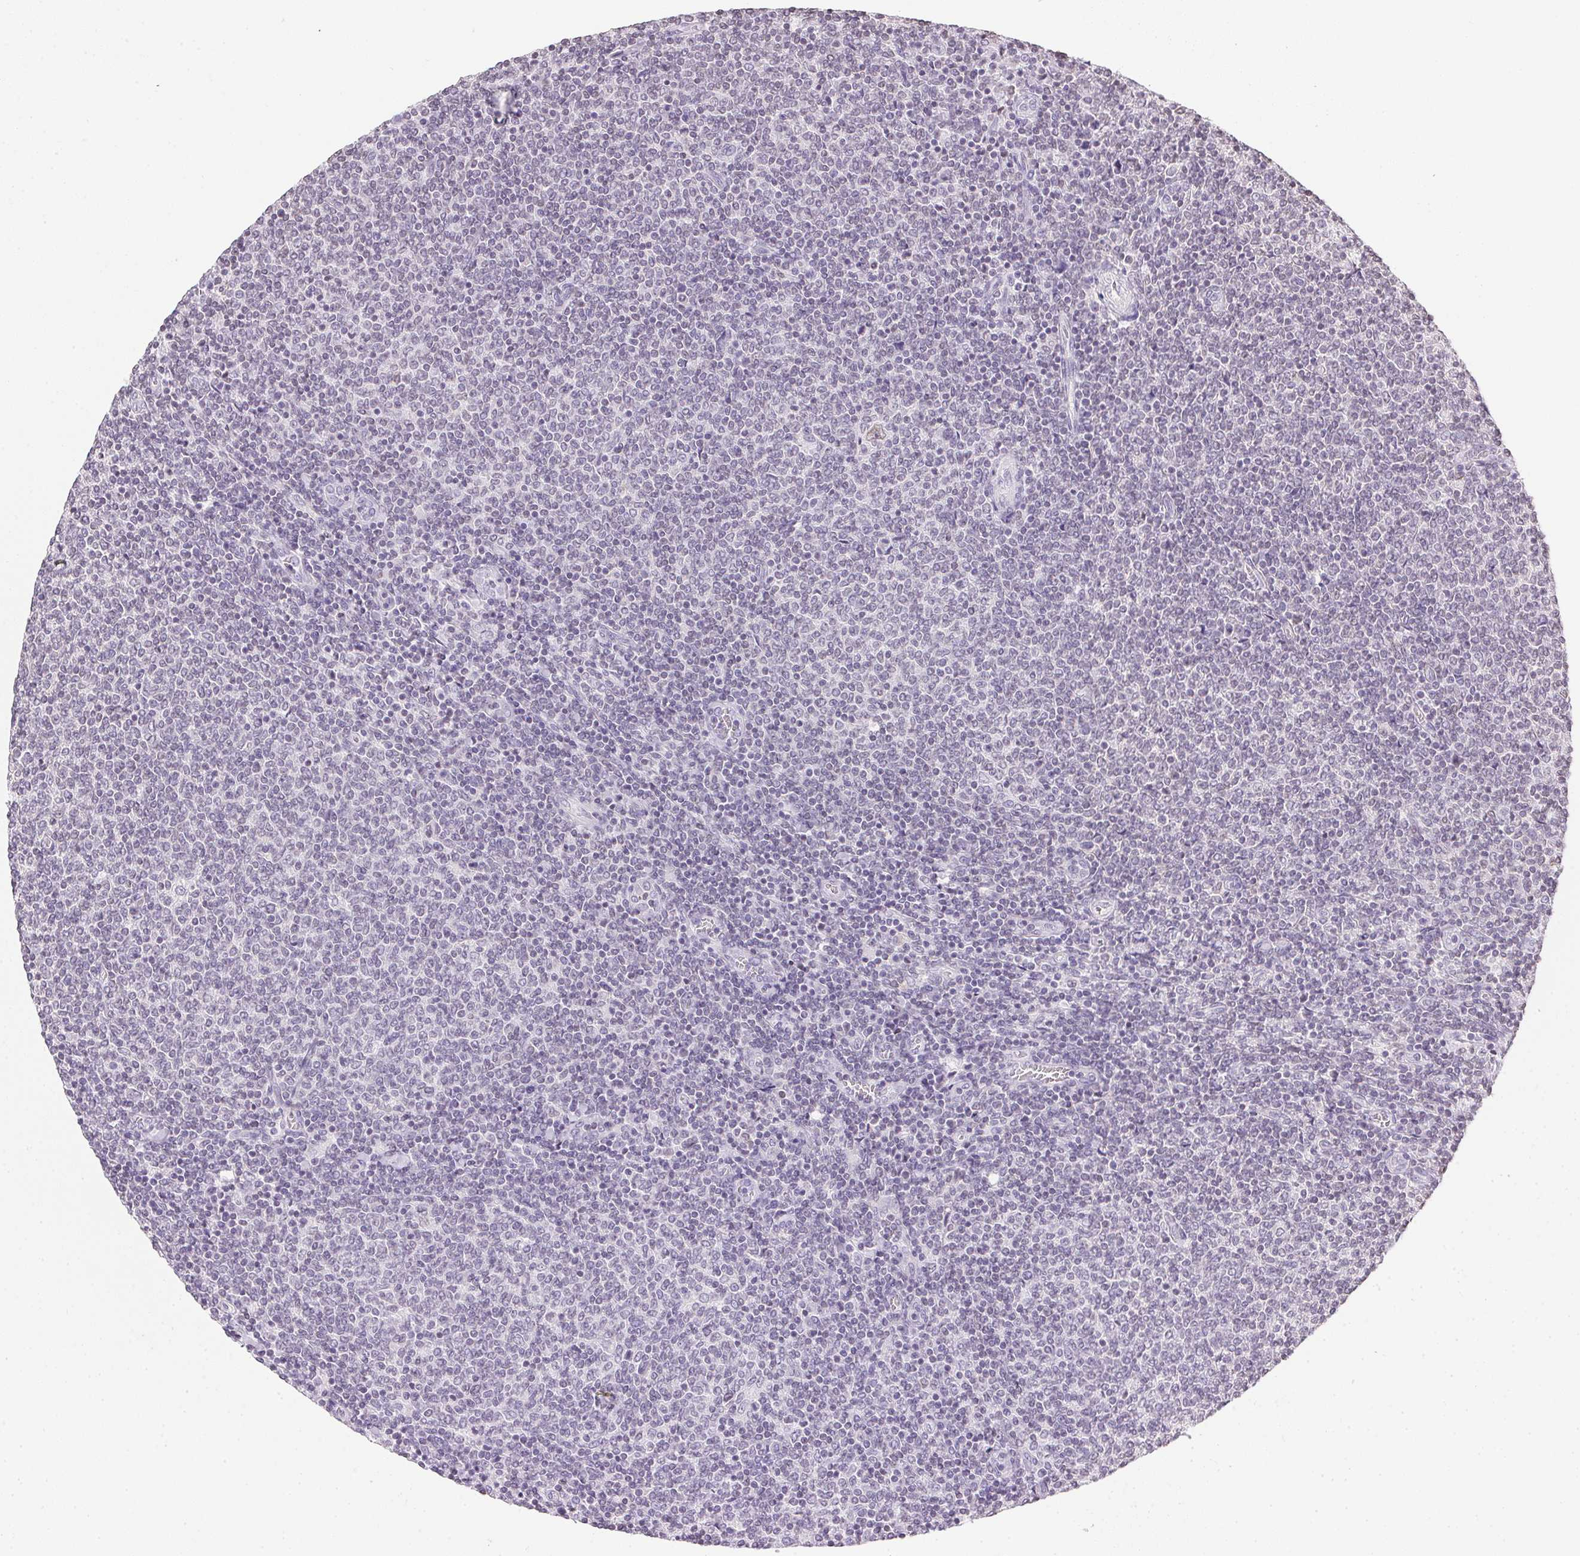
{"staining": {"intensity": "negative", "quantity": "none", "location": "none"}, "tissue": "lymphoma", "cell_type": "Tumor cells", "image_type": "cancer", "snomed": [{"axis": "morphology", "description": "Malignant lymphoma, non-Hodgkin's type, Low grade"}, {"axis": "topography", "description": "Lymph node"}], "caption": "High magnification brightfield microscopy of malignant lymphoma, non-Hodgkin's type (low-grade) stained with DAB (brown) and counterstained with hematoxylin (blue): tumor cells show no significant positivity.", "gene": "PRL", "patient": {"sex": "male", "age": 52}}